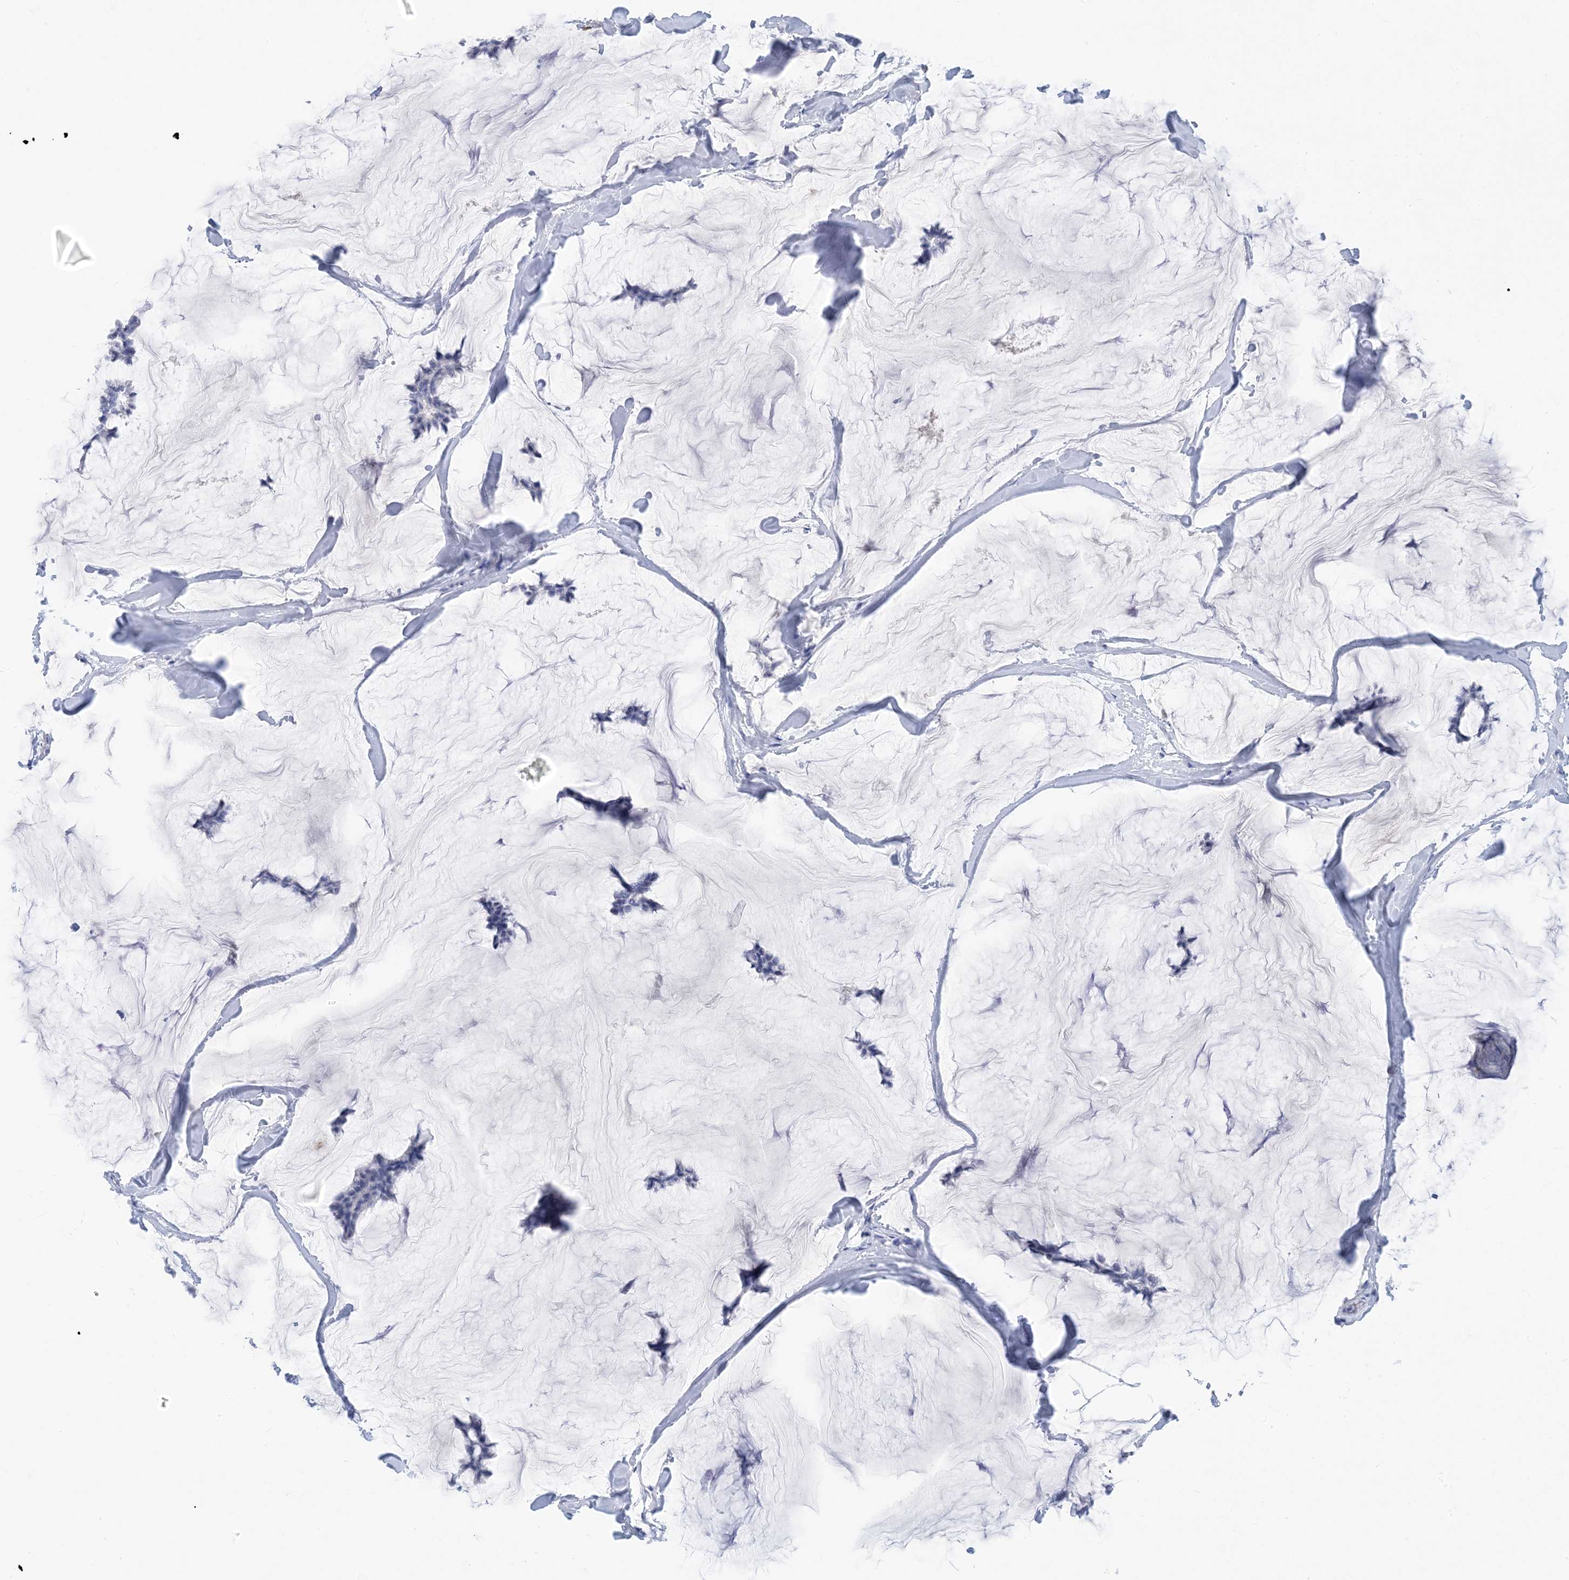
{"staining": {"intensity": "negative", "quantity": "none", "location": "none"}, "tissue": "breast cancer", "cell_type": "Tumor cells", "image_type": "cancer", "snomed": [{"axis": "morphology", "description": "Duct carcinoma"}, {"axis": "topography", "description": "Breast"}], "caption": "High power microscopy histopathology image of an IHC photomicrograph of breast cancer (invasive ductal carcinoma), revealing no significant positivity in tumor cells.", "gene": "SH3YL1", "patient": {"sex": "female", "age": 93}}